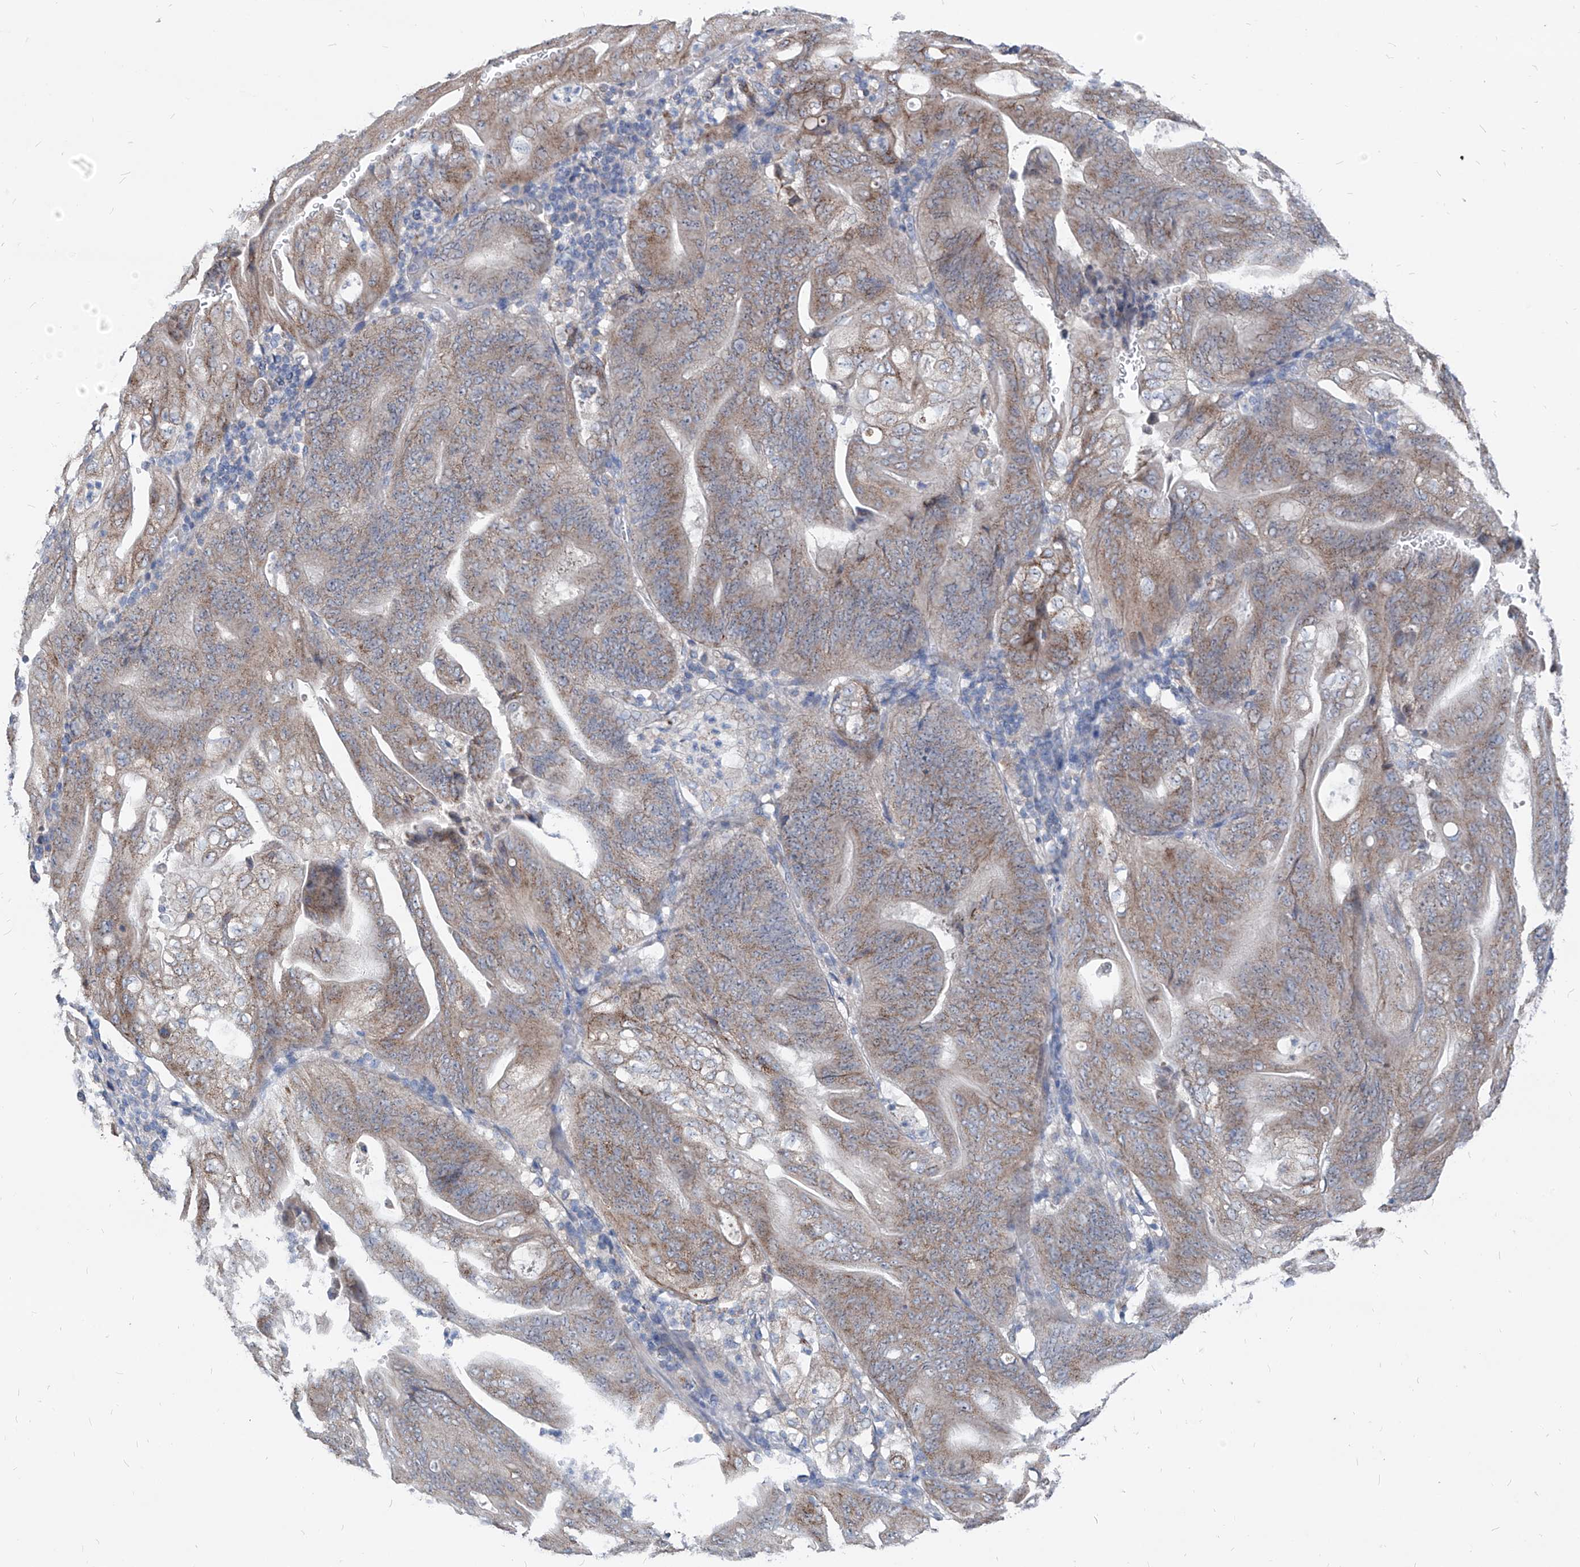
{"staining": {"intensity": "moderate", "quantity": ">75%", "location": "cytoplasmic/membranous"}, "tissue": "stomach cancer", "cell_type": "Tumor cells", "image_type": "cancer", "snomed": [{"axis": "morphology", "description": "Adenocarcinoma, NOS"}, {"axis": "topography", "description": "Stomach"}], "caption": "Immunohistochemical staining of stomach cancer (adenocarcinoma) displays medium levels of moderate cytoplasmic/membranous expression in approximately >75% of tumor cells.", "gene": "AGPS", "patient": {"sex": "female", "age": 73}}